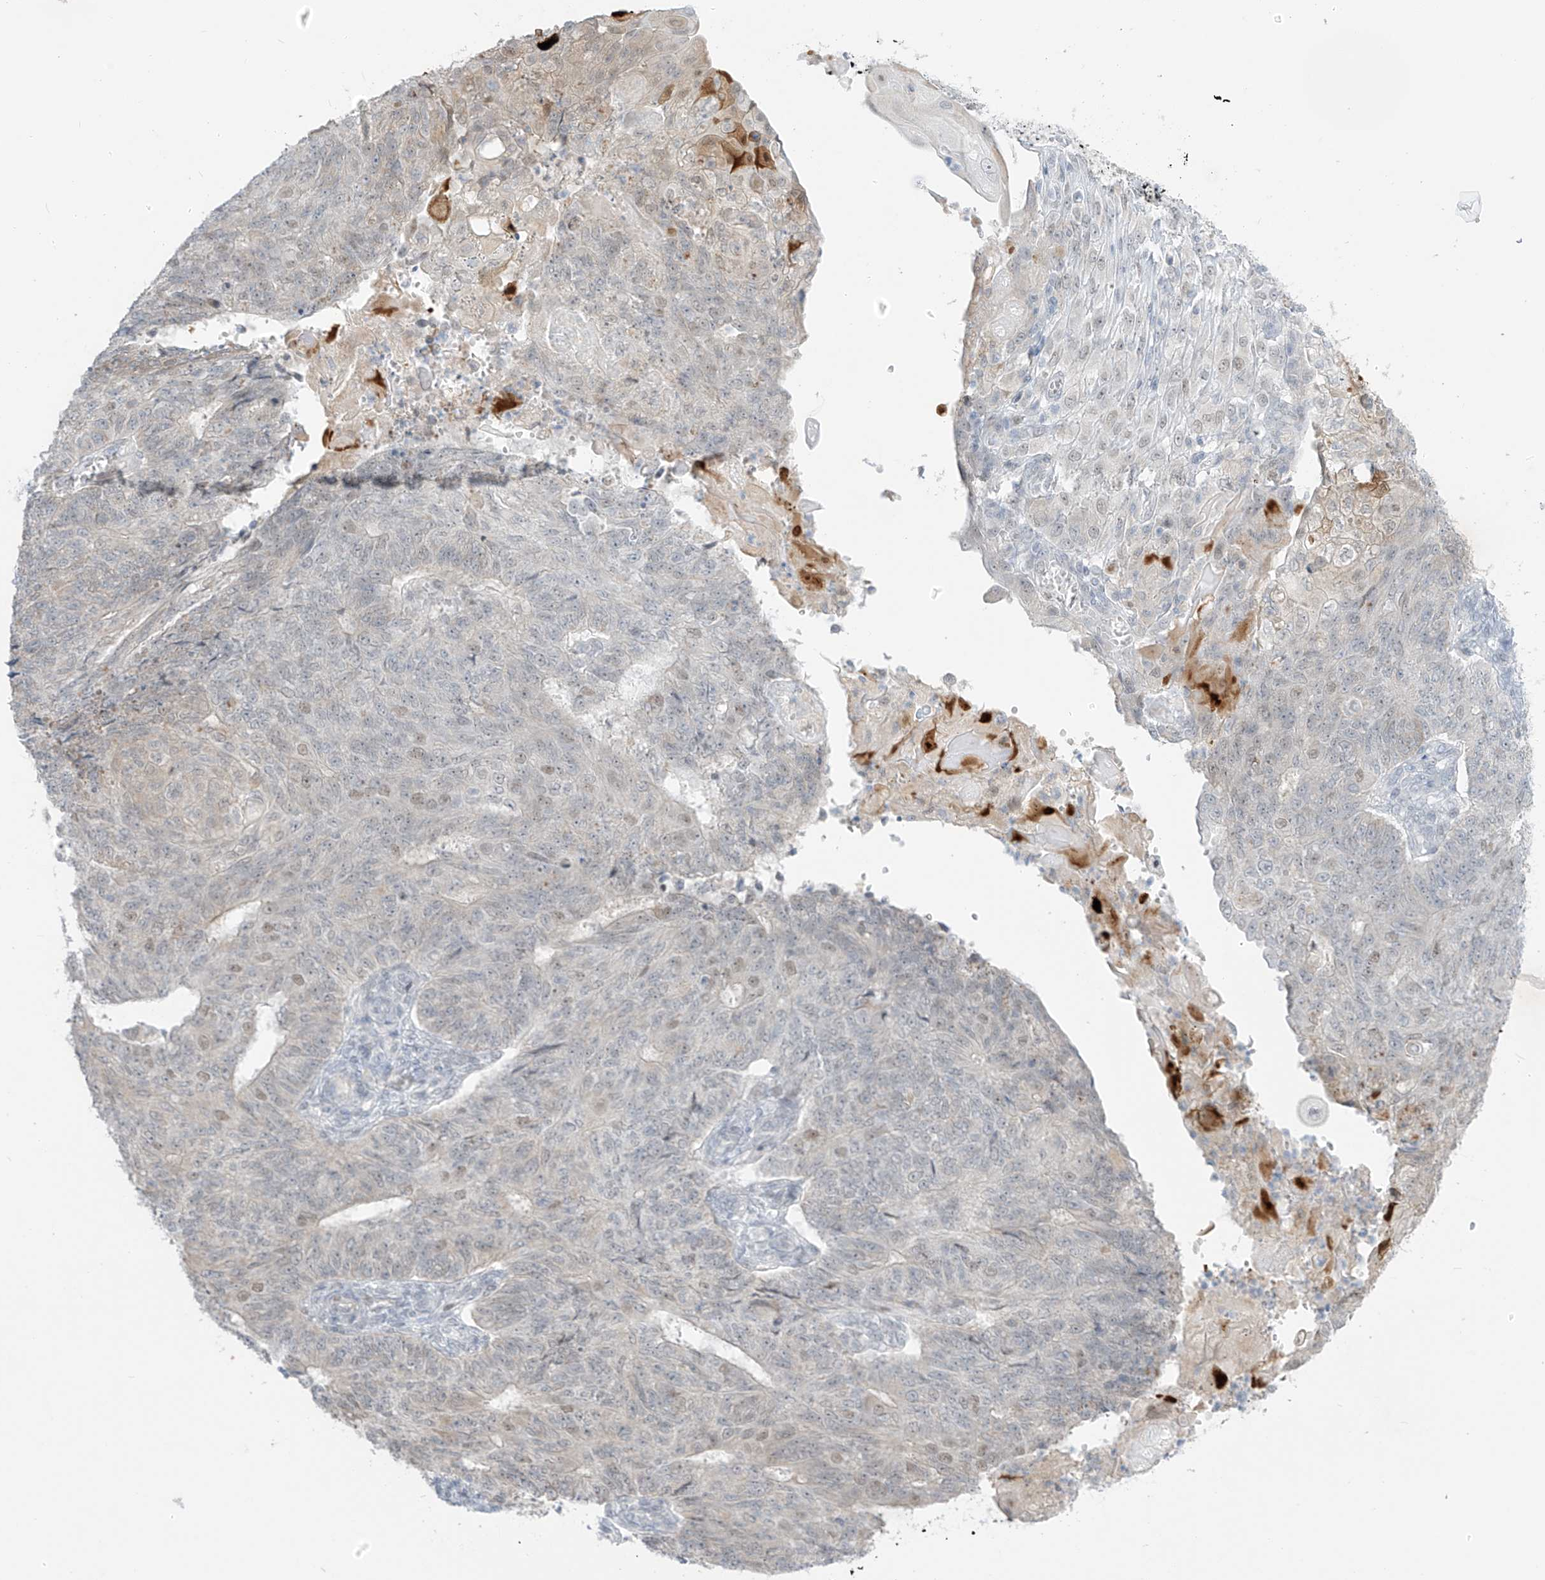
{"staining": {"intensity": "weak", "quantity": "<25%", "location": "nuclear"}, "tissue": "endometrial cancer", "cell_type": "Tumor cells", "image_type": "cancer", "snomed": [{"axis": "morphology", "description": "Adenocarcinoma, NOS"}, {"axis": "topography", "description": "Endometrium"}], "caption": "Micrograph shows no significant protein expression in tumor cells of adenocarcinoma (endometrial).", "gene": "ASPRV1", "patient": {"sex": "female", "age": 32}}